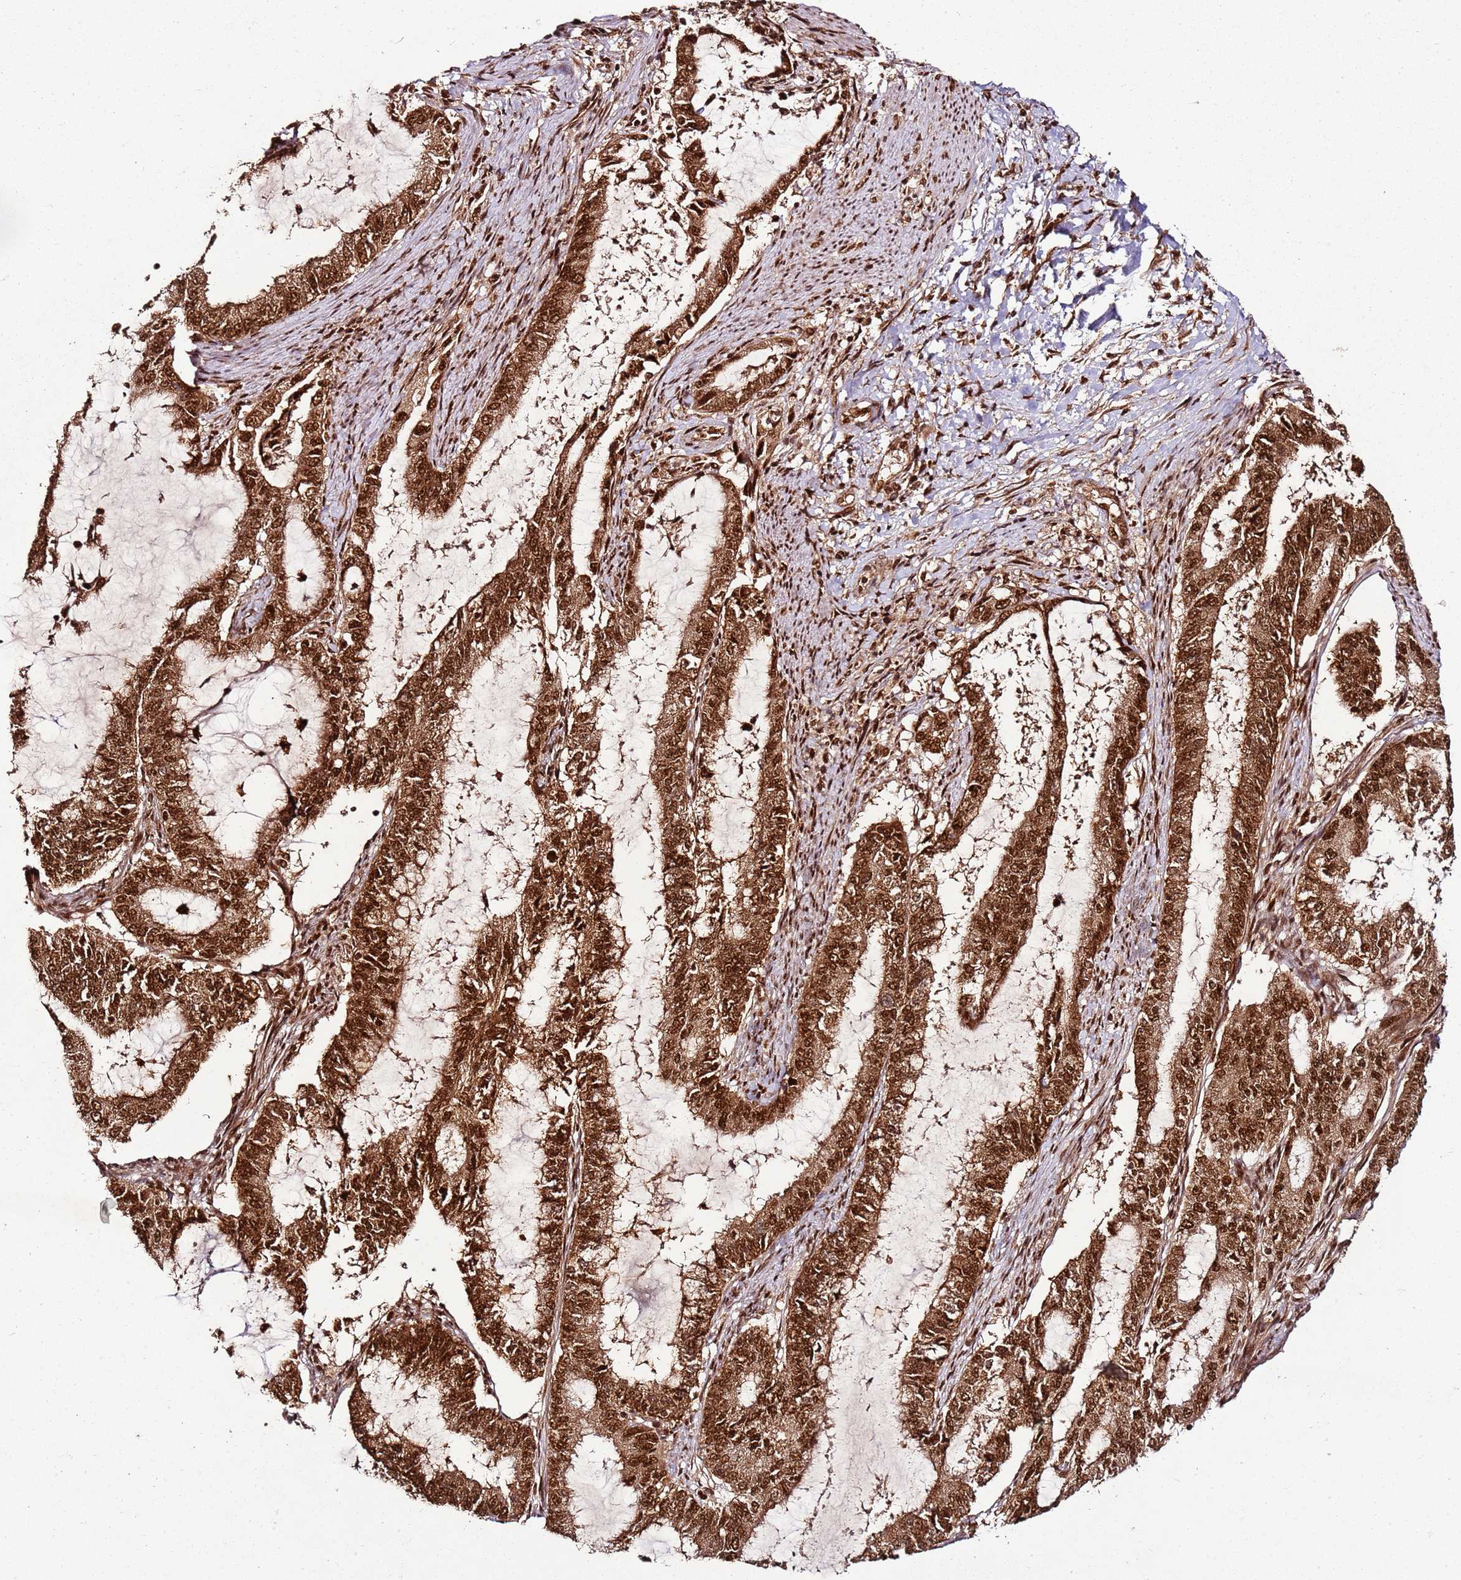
{"staining": {"intensity": "strong", "quantity": ">75%", "location": "cytoplasmic/membranous,nuclear"}, "tissue": "endometrial cancer", "cell_type": "Tumor cells", "image_type": "cancer", "snomed": [{"axis": "morphology", "description": "Adenocarcinoma, NOS"}, {"axis": "topography", "description": "Endometrium"}], "caption": "An immunohistochemistry photomicrograph of neoplastic tissue is shown. Protein staining in brown shows strong cytoplasmic/membranous and nuclear positivity in endometrial cancer (adenocarcinoma) within tumor cells. Immunohistochemistry stains the protein in brown and the nuclei are stained blue.", "gene": "XRN2", "patient": {"sex": "female", "age": 51}}